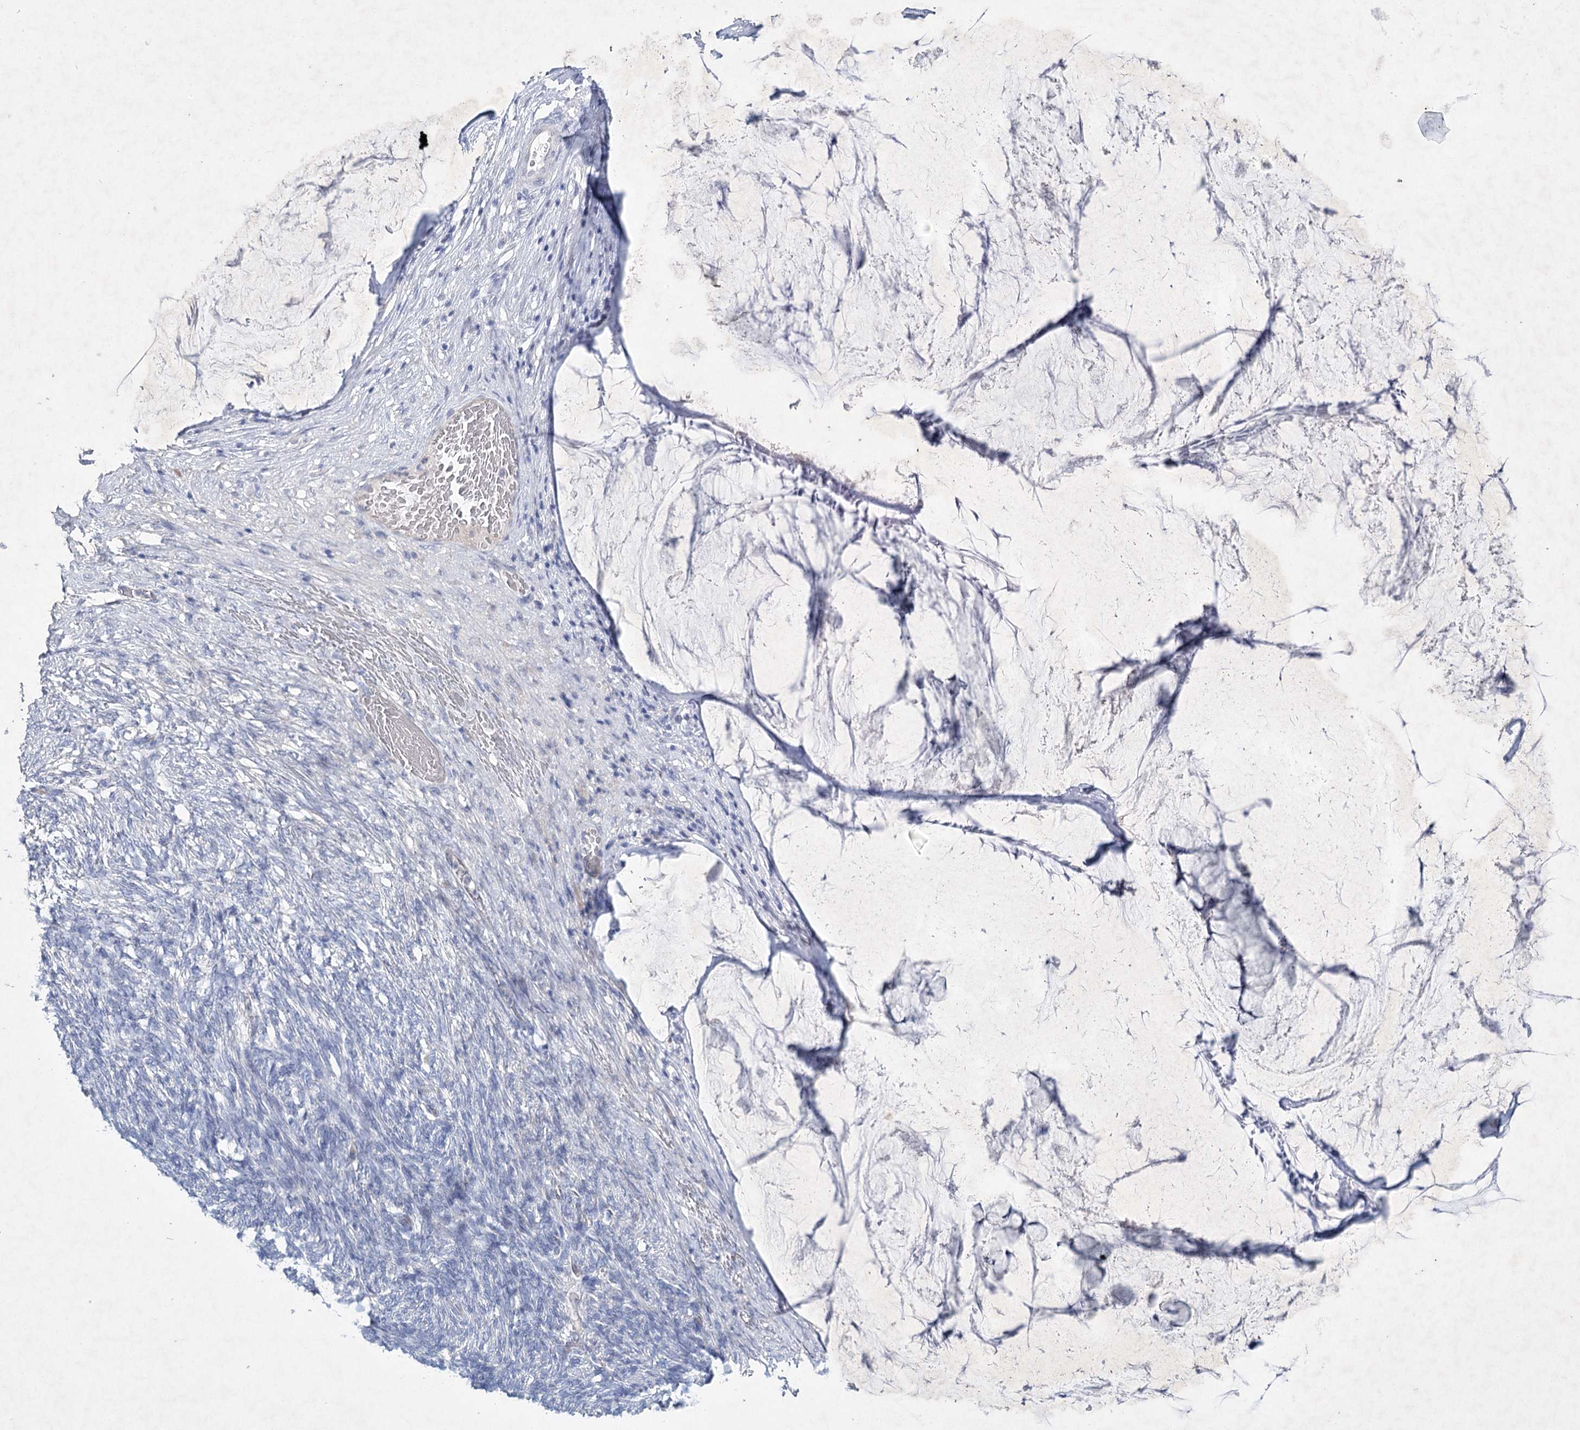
{"staining": {"intensity": "negative", "quantity": "none", "location": "none"}, "tissue": "ovarian cancer", "cell_type": "Tumor cells", "image_type": "cancer", "snomed": [{"axis": "morphology", "description": "Cystadenocarcinoma, mucinous, NOS"}, {"axis": "topography", "description": "Ovary"}], "caption": "High power microscopy histopathology image of an immunohistochemistry histopathology image of mucinous cystadenocarcinoma (ovarian), revealing no significant positivity in tumor cells.", "gene": "MAP3K13", "patient": {"sex": "female", "age": 42}}